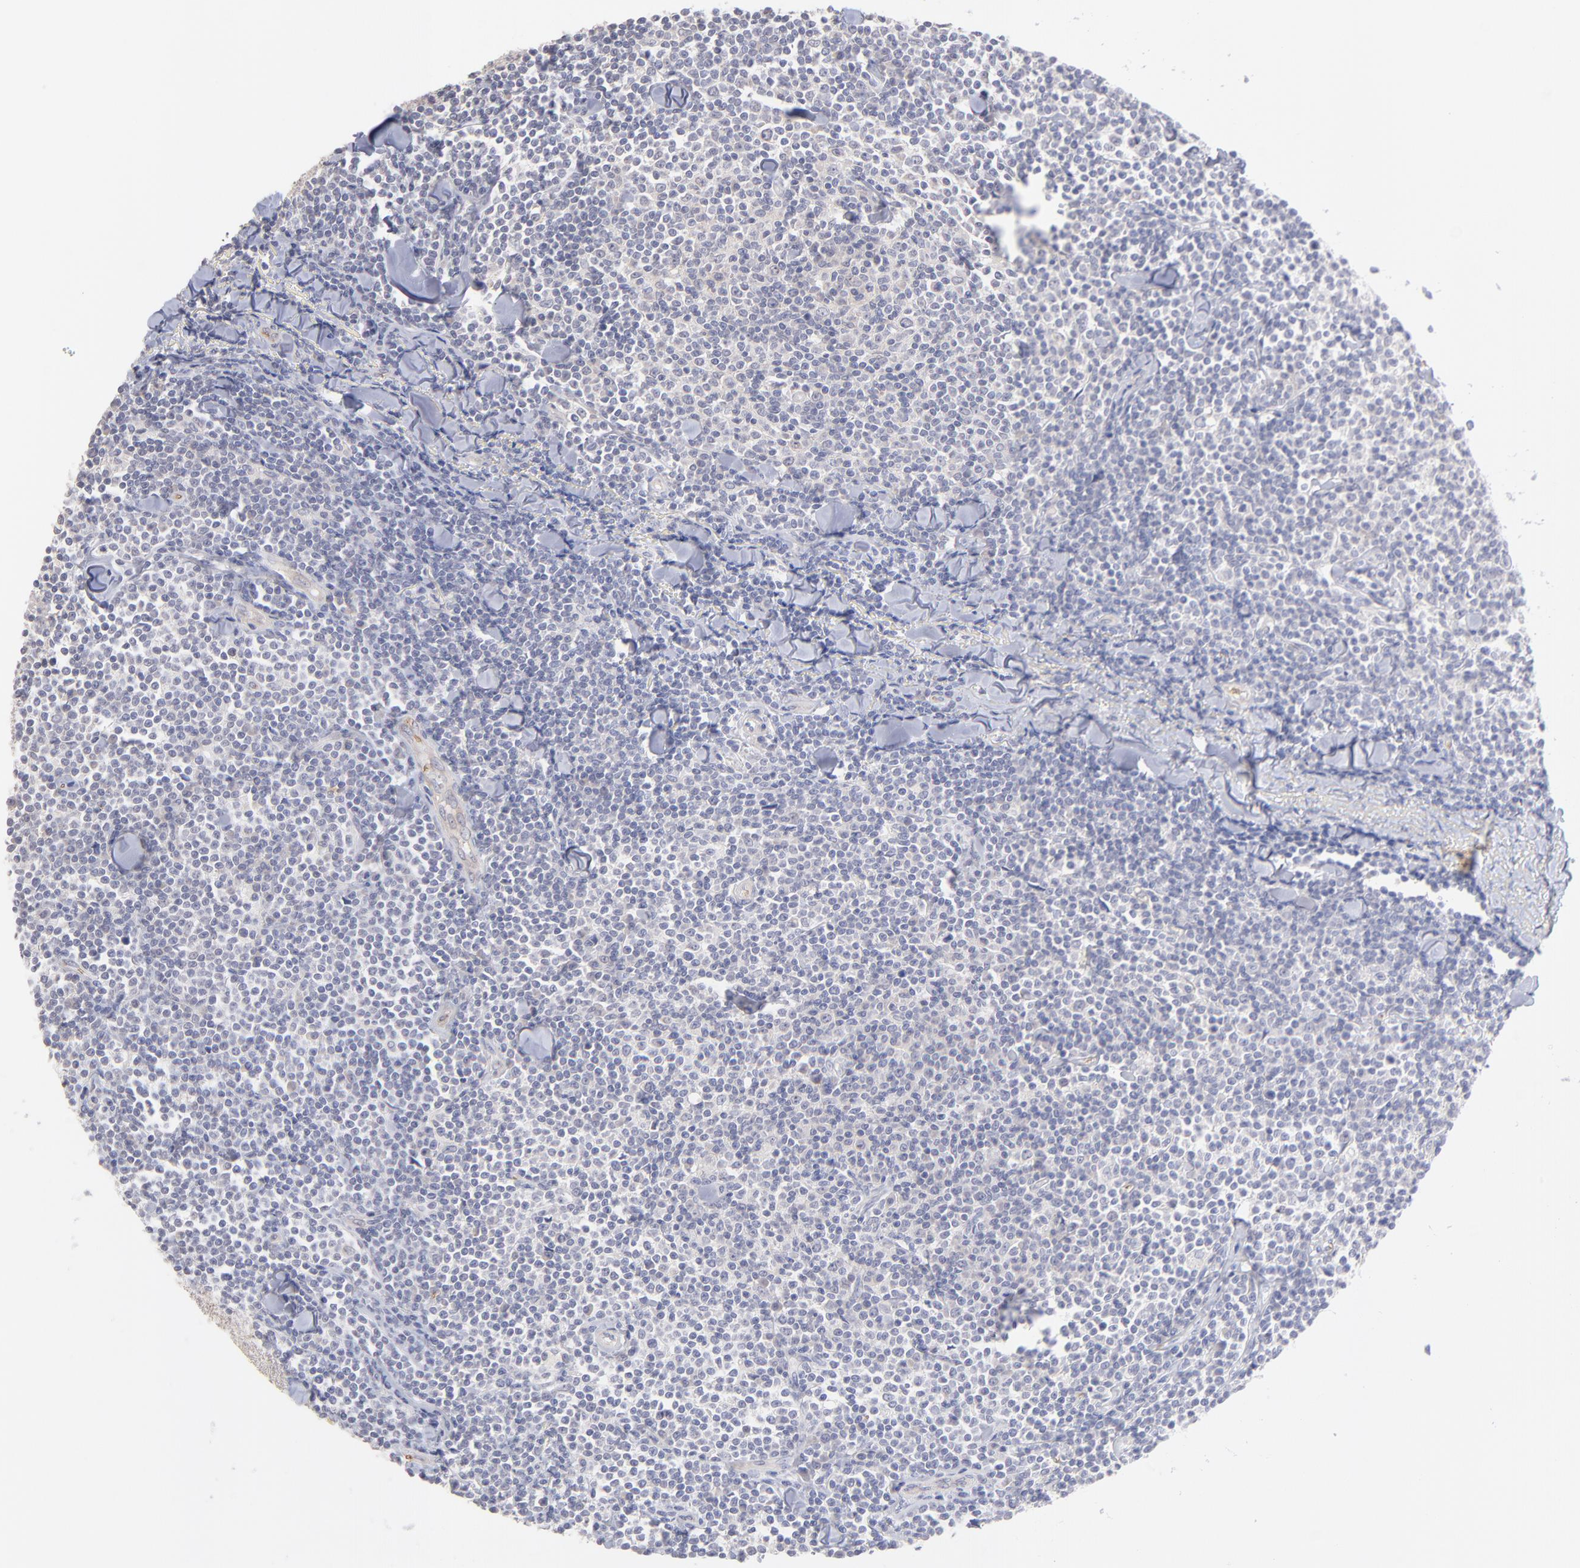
{"staining": {"intensity": "negative", "quantity": "none", "location": "none"}, "tissue": "lymphoma", "cell_type": "Tumor cells", "image_type": "cancer", "snomed": [{"axis": "morphology", "description": "Malignant lymphoma, non-Hodgkin's type, Low grade"}, {"axis": "topography", "description": "Soft tissue"}], "caption": "This is a photomicrograph of immunohistochemistry staining of lymphoma, which shows no expression in tumor cells.", "gene": "F13B", "patient": {"sex": "male", "age": 92}}